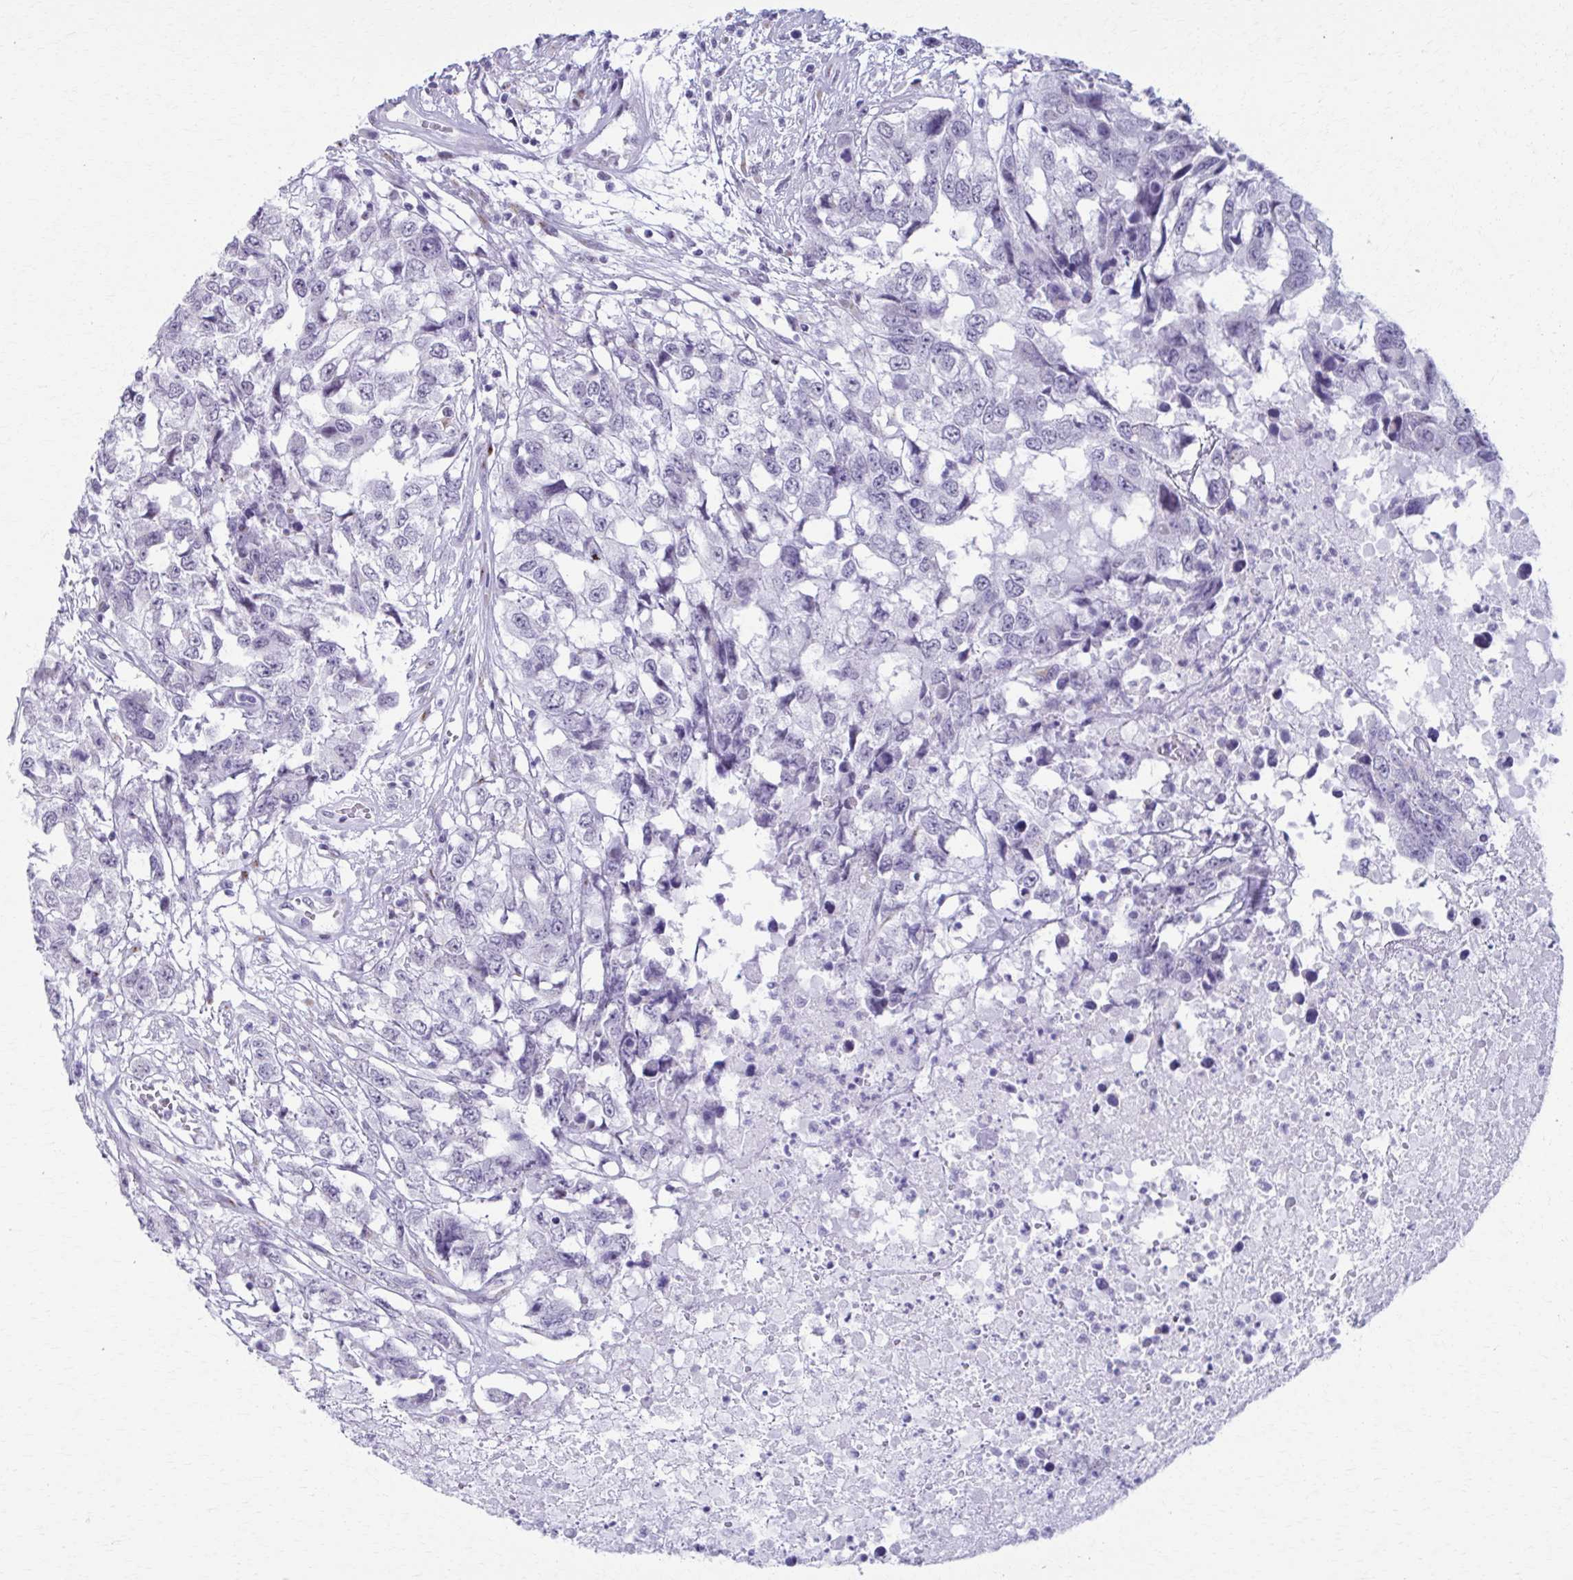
{"staining": {"intensity": "negative", "quantity": "none", "location": "none"}, "tissue": "testis cancer", "cell_type": "Tumor cells", "image_type": "cancer", "snomed": [{"axis": "morphology", "description": "Carcinoma, Embryonal, NOS"}, {"axis": "topography", "description": "Testis"}], "caption": "DAB immunohistochemical staining of testis embryonal carcinoma displays no significant positivity in tumor cells. (Brightfield microscopy of DAB IHC at high magnification).", "gene": "ZNF682", "patient": {"sex": "male", "age": 83}}